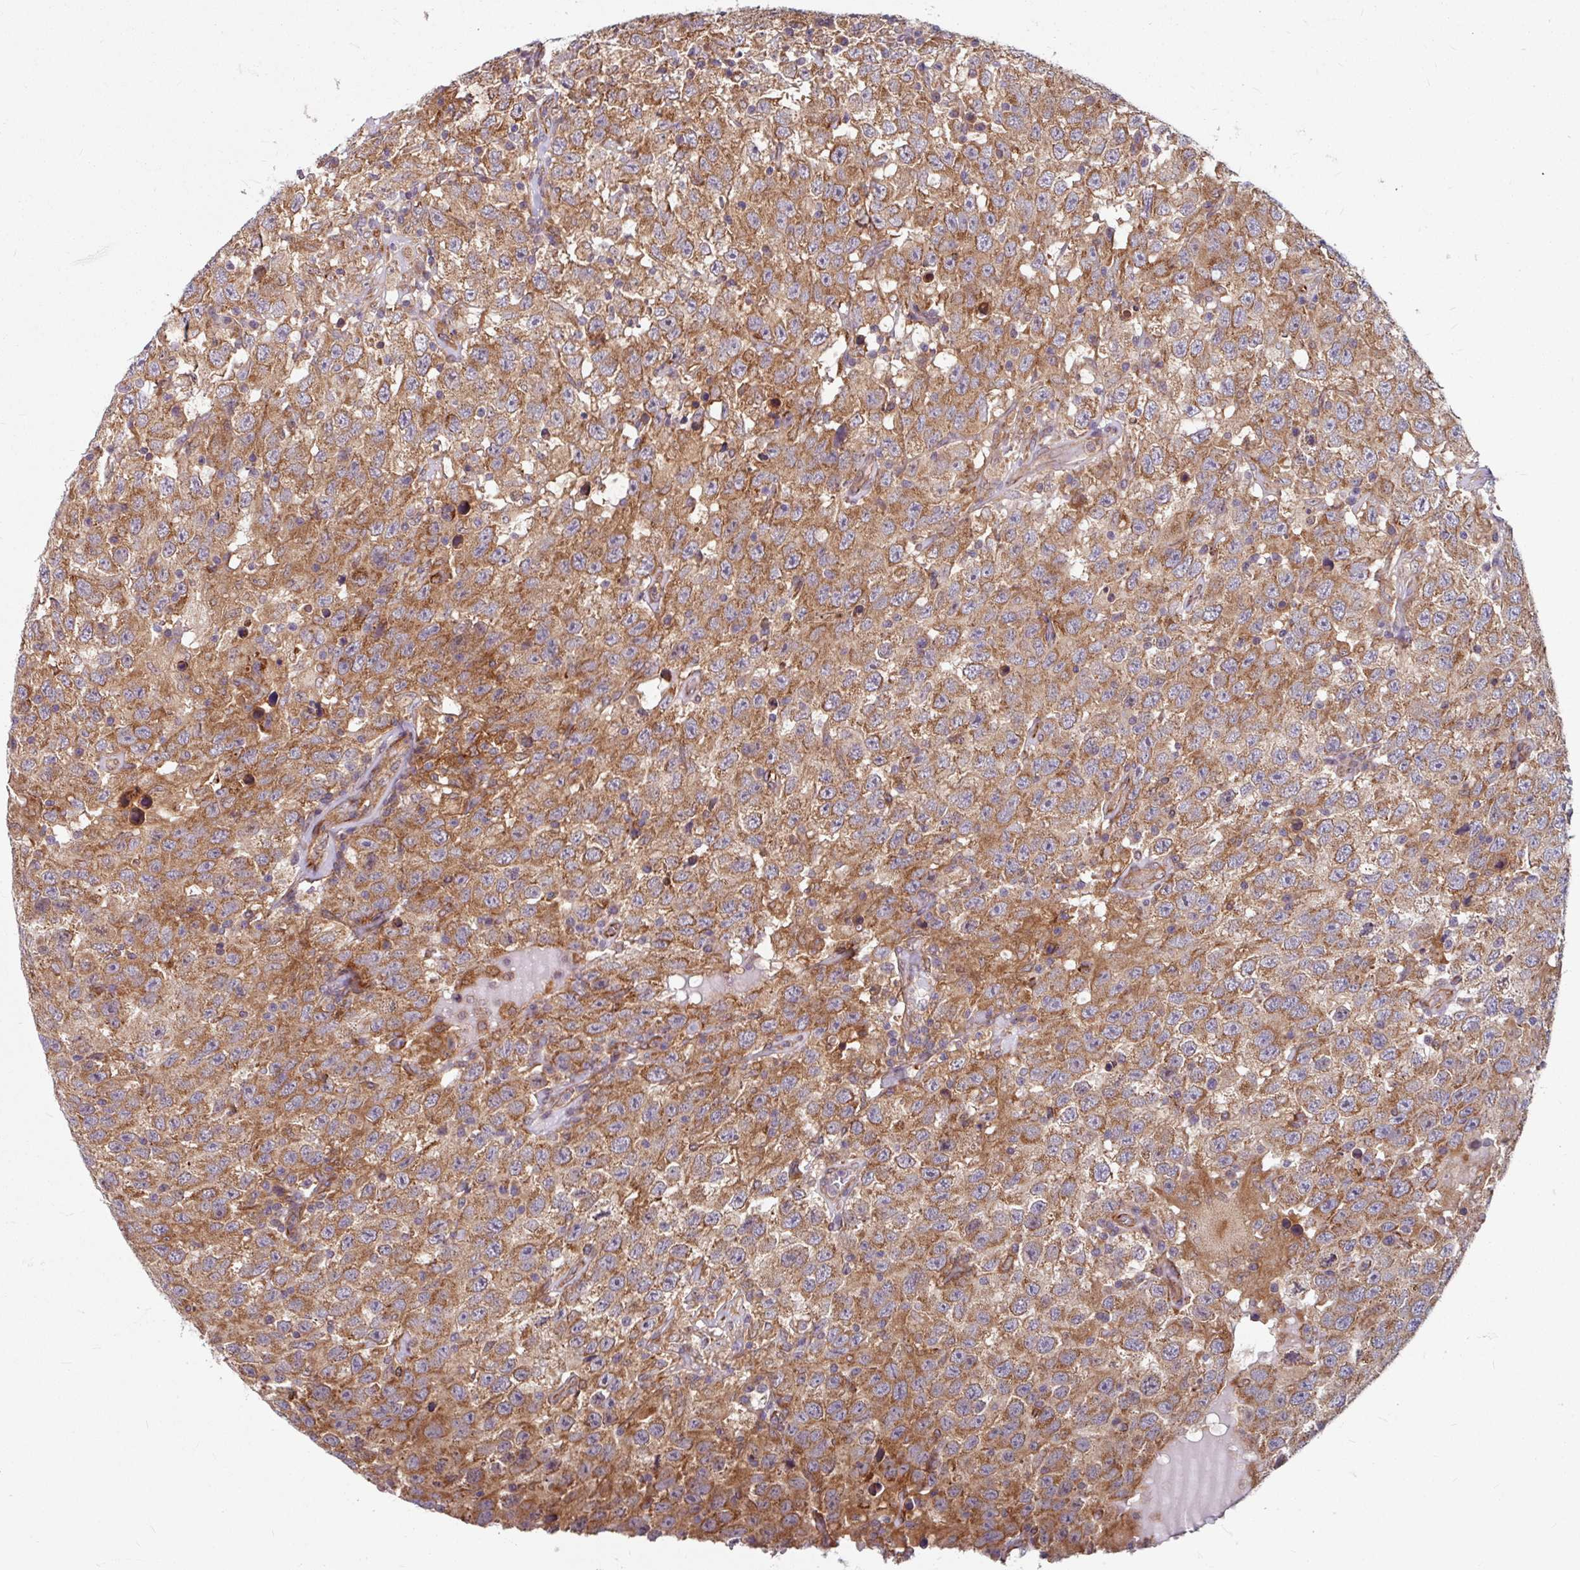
{"staining": {"intensity": "moderate", "quantity": ">75%", "location": "cytoplasmic/membranous"}, "tissue": "testis cancer", "cell_type": "Tumor cells", "image_type": "cancer", "snomed": [{"axis": "morphology", "description": "Seminoma, NOS"}, {"axis": "topography", "description": "Testis"}], "caption": "Seminoma (testis) tissue displays moderate cytoplasmic/membranous positivity in about >75% of tumor cells, visualized by immunohistochemistry. Using DAB (brown) and hematoxylin (blue) stains, captured at high magnification using brightfield microscopy.", "gene": "DAAM2", "patient": {"sex": "male", "age": 41}}